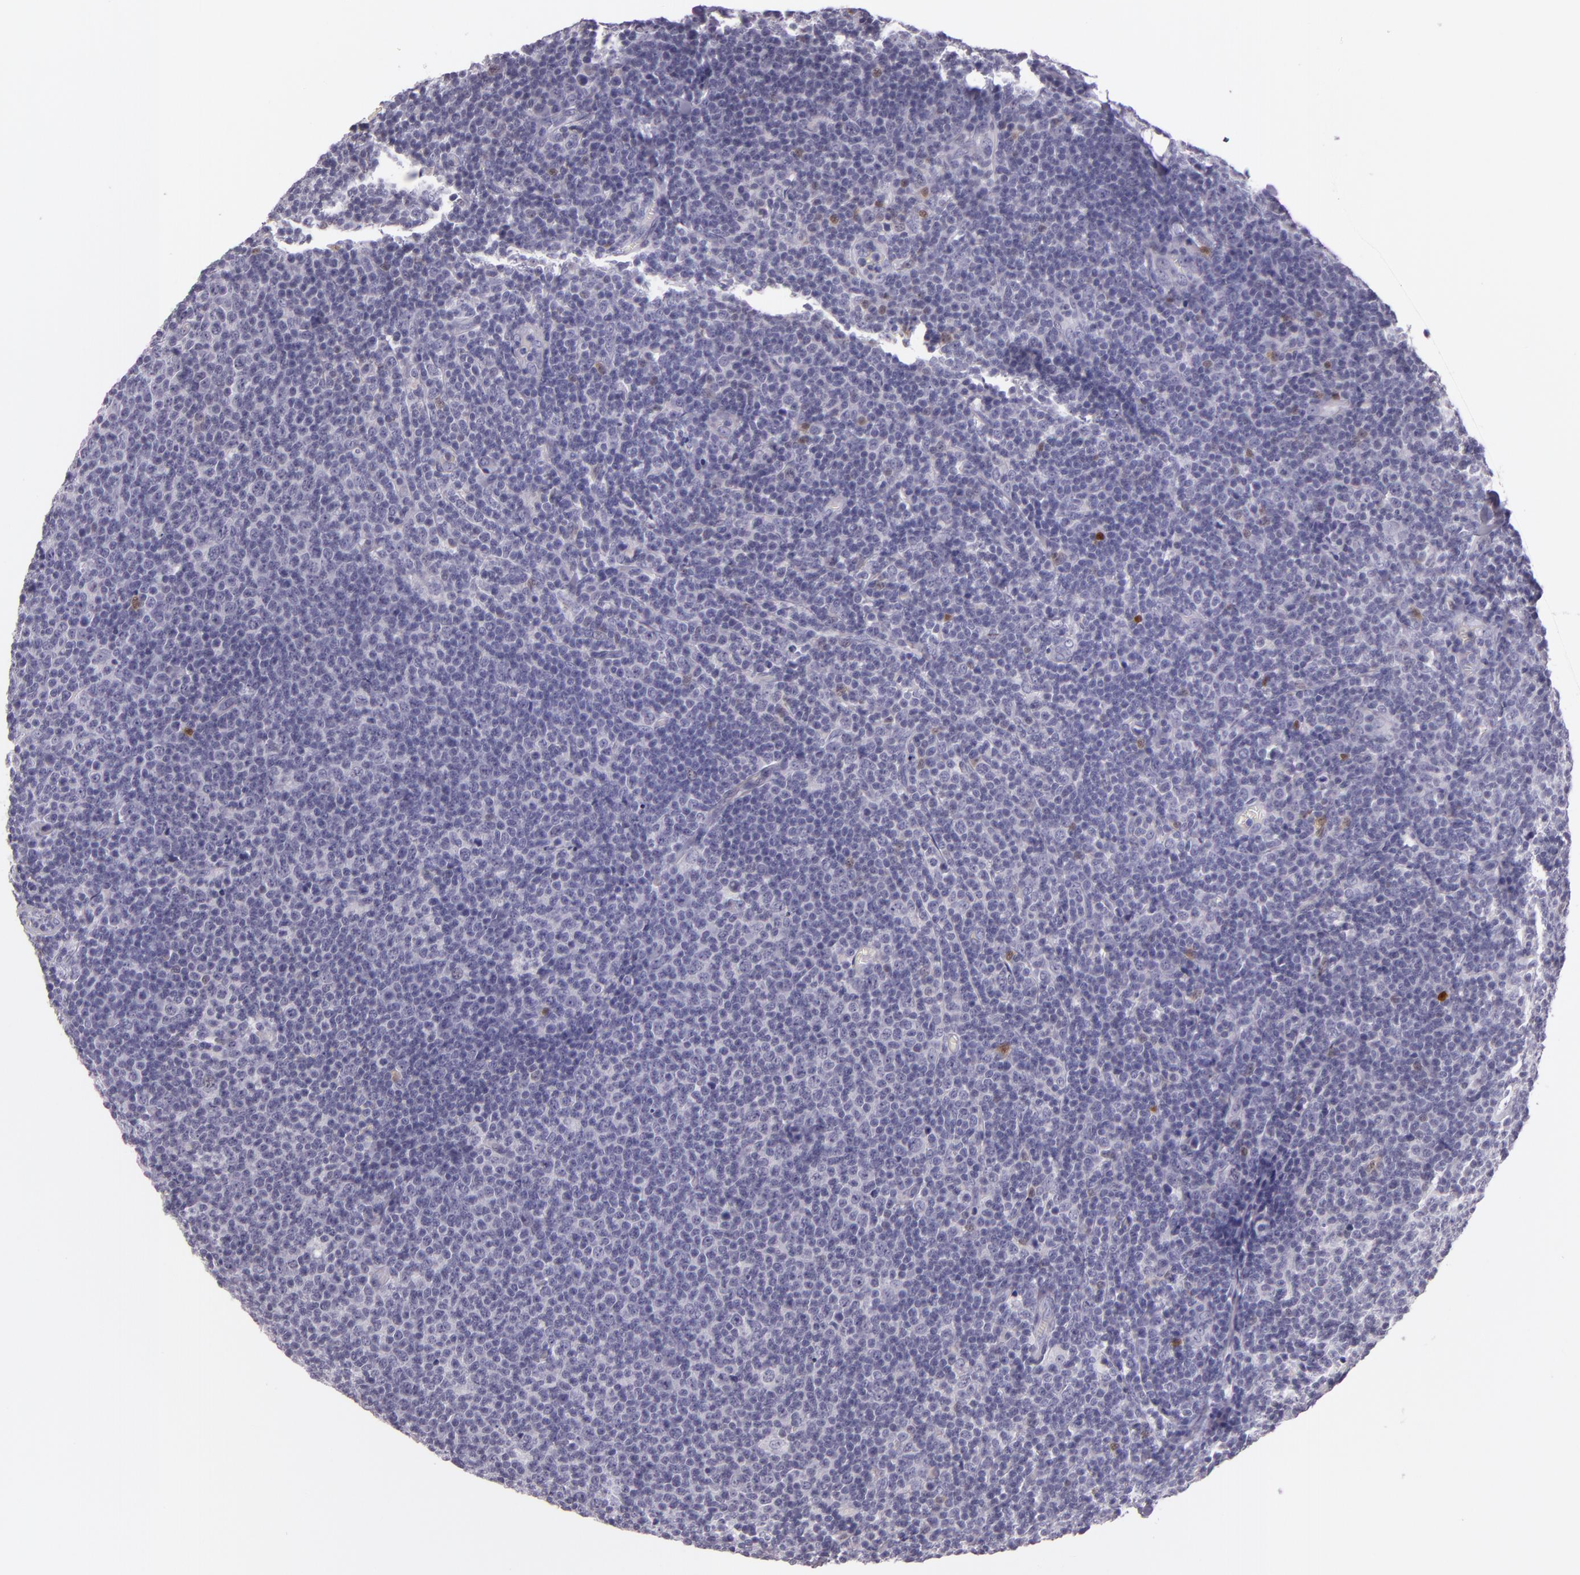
{"staining": {"intensity": "weak", "quantity": "<25%", "location": "nuclear"}, "tissue": "lymphoma", "cell_type": "Tumor cells", "image_type": "cancer", "snomed": [{"axis": "morphology", "description": "Malignant lymphoma, non-Hodgkin's type, Low grade"}, {"axis": "topography", "description": "Lymph node"}], "caption": "High magnification brightfield microscopy of lymphoma stained with DAB (3,3'-diaminobenzidine) (brown) and counterstained with hematoxylin (blue): tumor cells show no significant positivity.", "gene": "MT1A", "patient": {"sex": "male", "age": 74}}